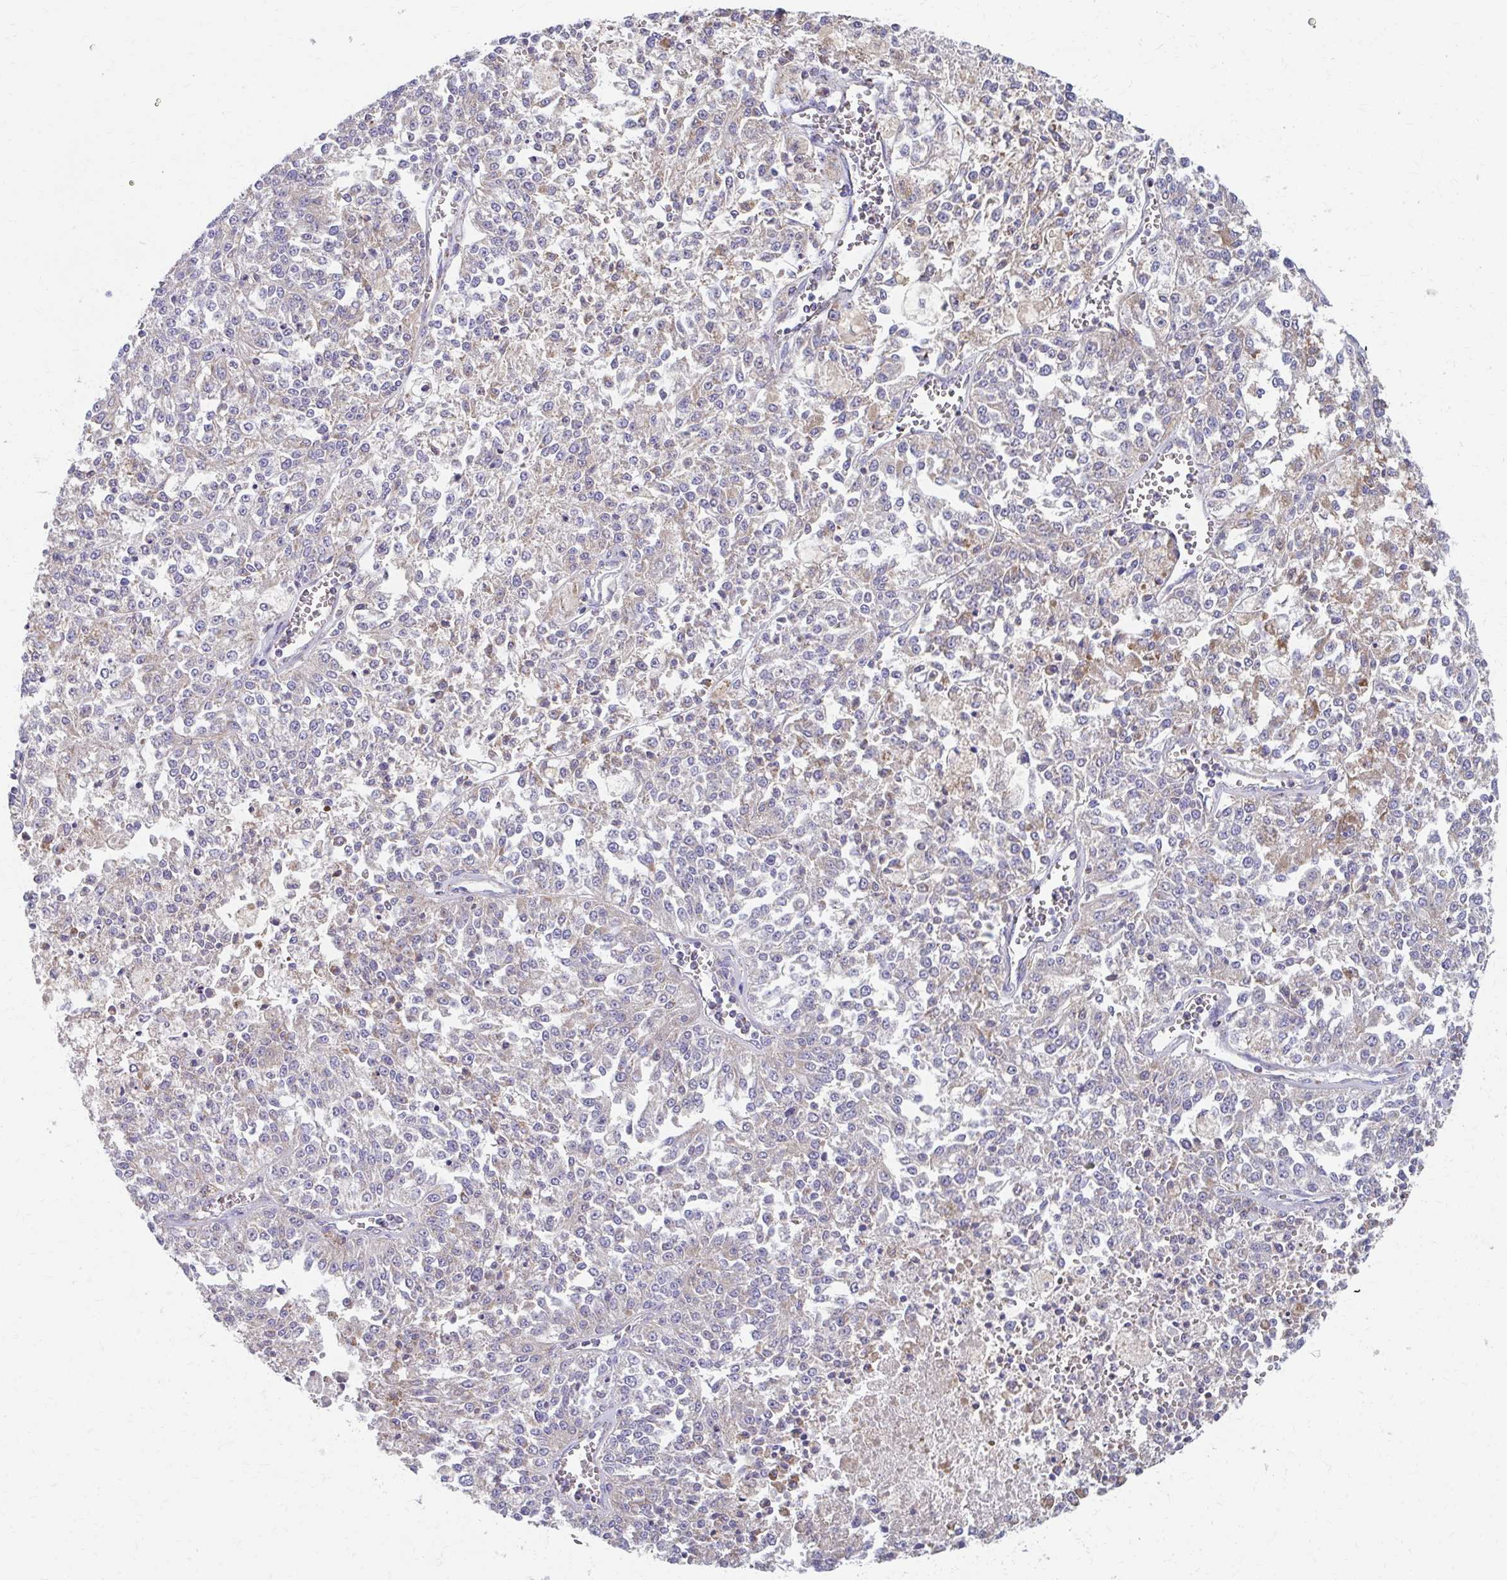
{"staining": {"intensity": "weak", "quantity": "<25%", "location": "cytoplasmic/membranous"}, "tissue": "melanoma", "cell_type": "Tumor cells", "image_type": "cancer", "snomed": [{"axis": "morphology", "description": "Malignant melanoma, NOS"}, {"axis": "topography", "description": "Skin"}], "caption": "Photomicrograph shows no protein positivity in tumor cells of melanoma tissue.", "gene": "RCC1L", "patient": {"sex": "female", "age": 64}}